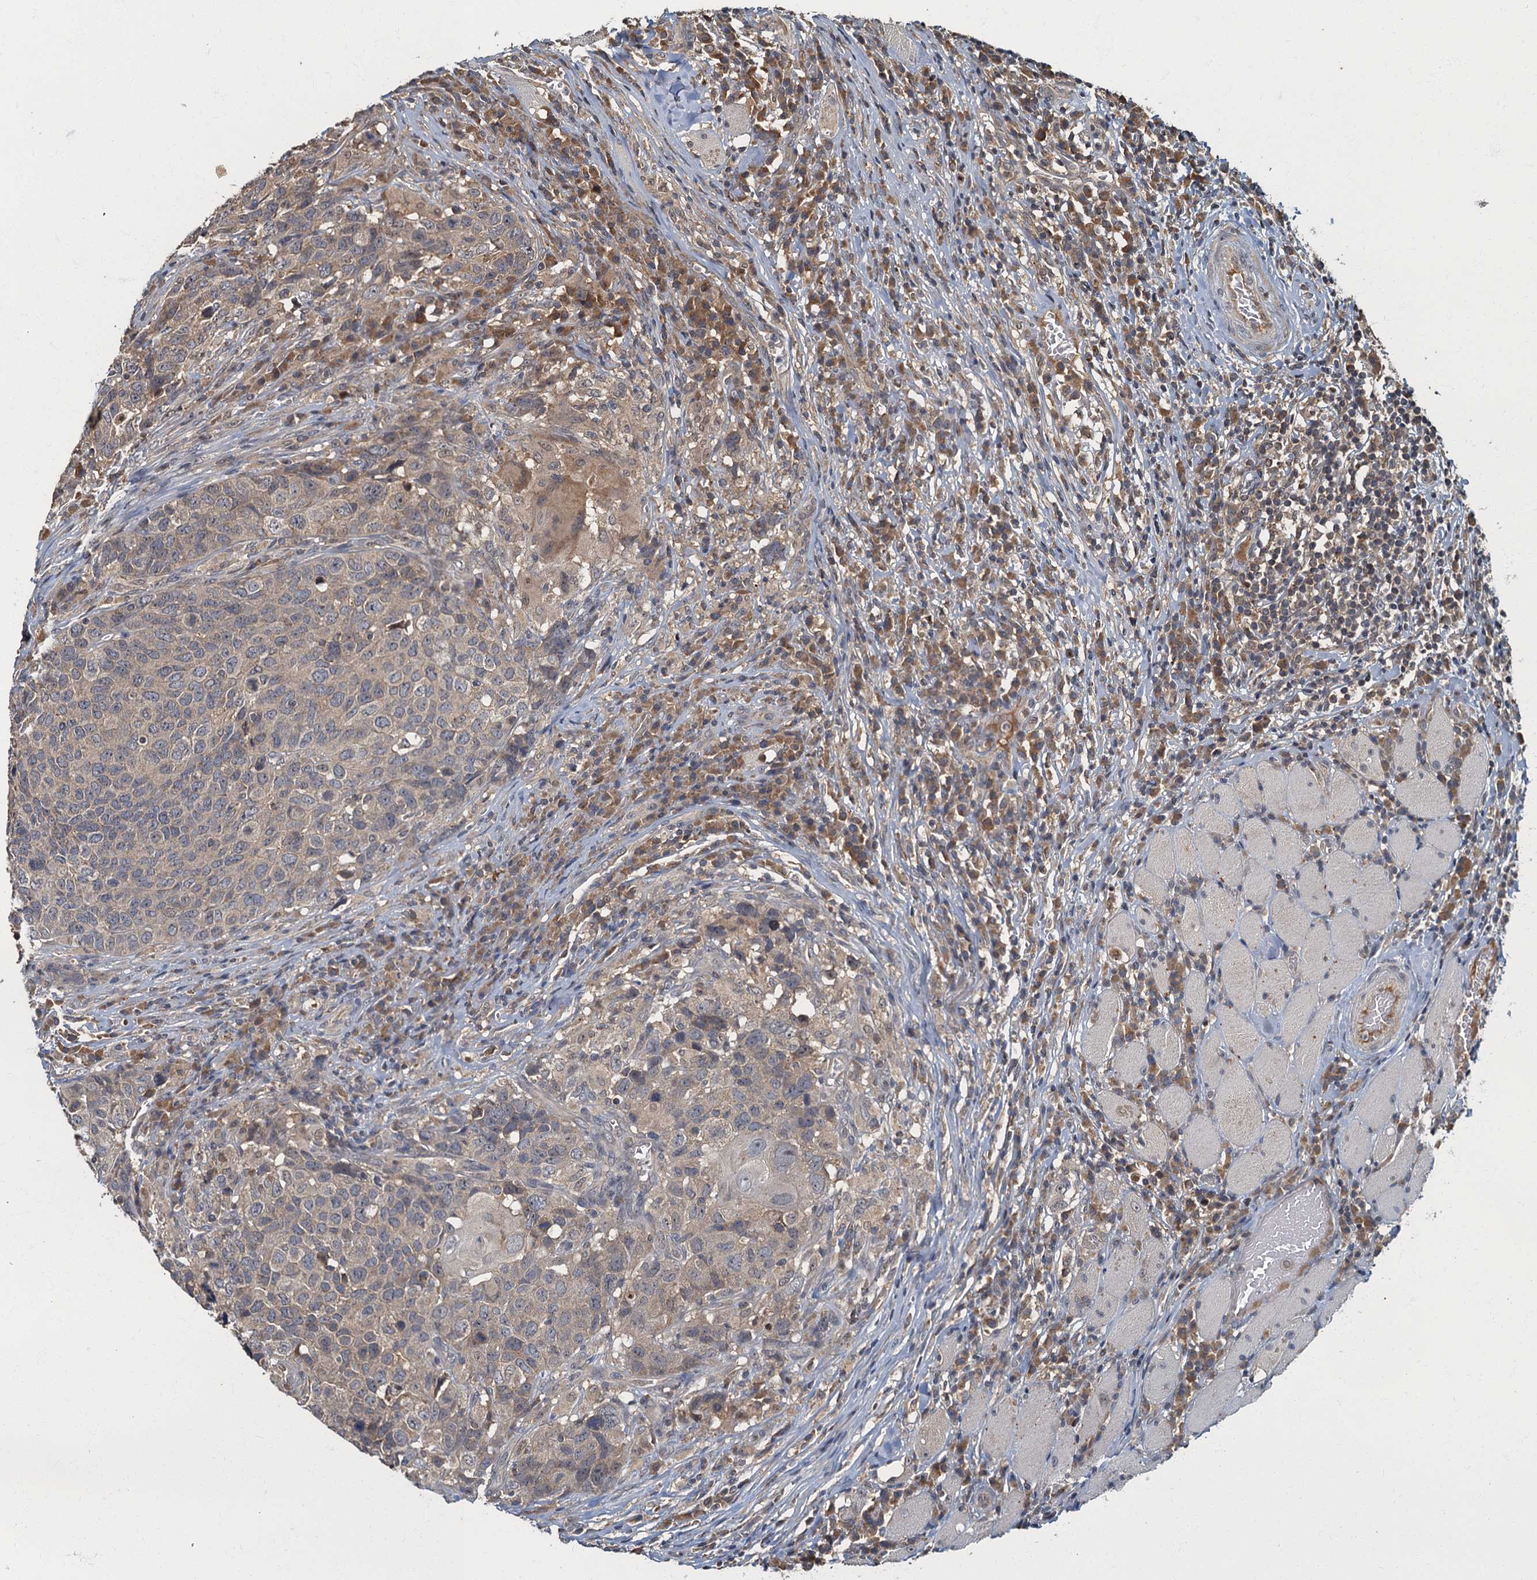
{"staining": {"intensity": "weak", "quantity": "25%-75%", "location": "cytoplasmic/membranous"}, "tissue": "head and neck cancer", "cell_type": "Tumor cells", "image_type": "cancer", "snomed": [{"axis": "morphology", "description": "Squamous cell carcinoma, NOS"}, {"axis": "topography", "description": "Head-Neck"}], "caption": "Immunohistochemistry (IHC) of head and neck squamous cell carcinoma demonstrates low levels of weak cytoplasmic/membranous staining in about 25%-75% of tumor cells.", "gene": "WDCP", "patient": {"sex": "male", "age": 66}}